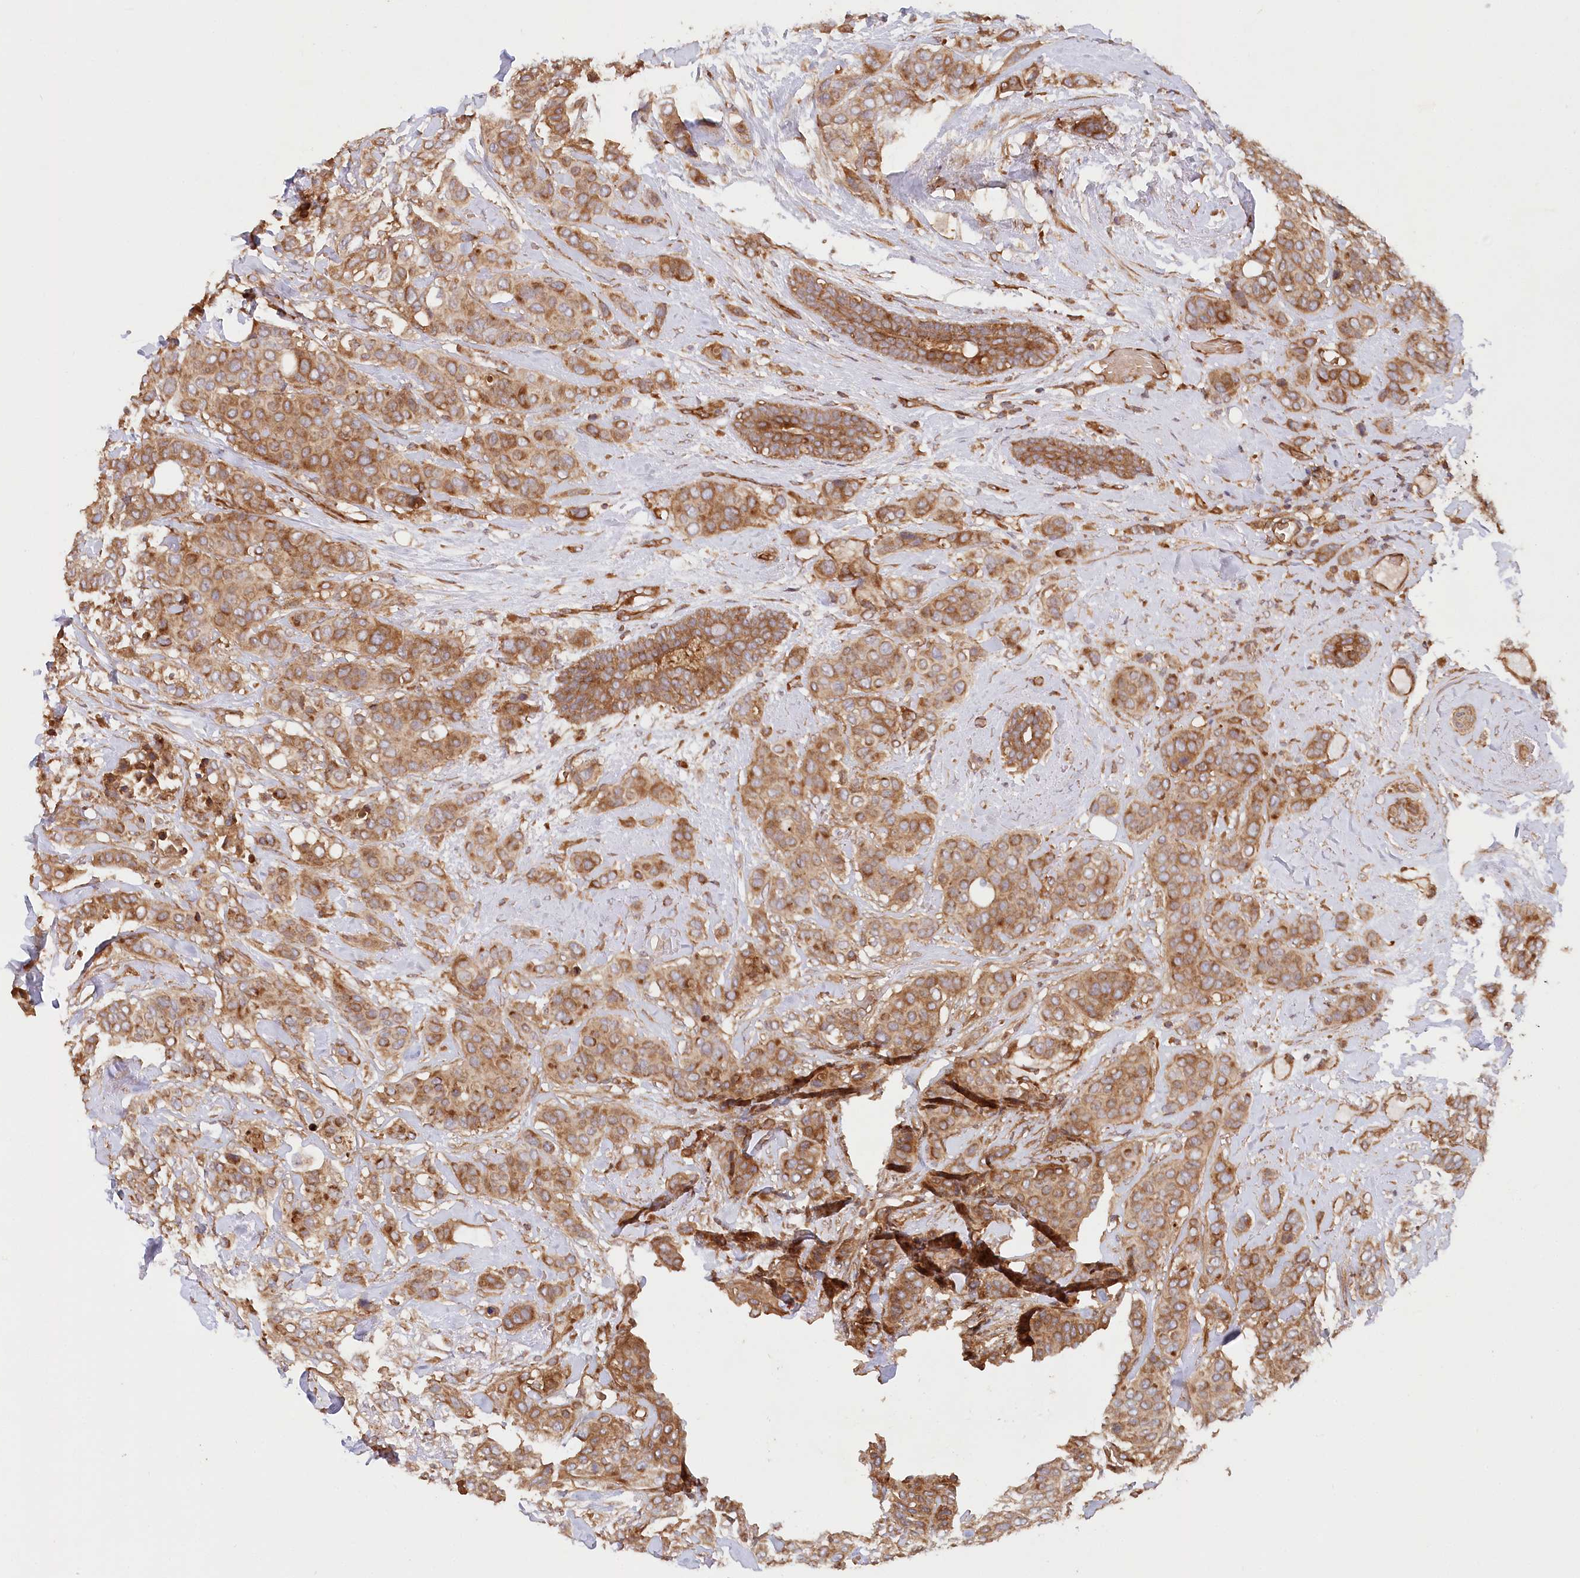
{"staining": {"intensity": "moderate", "quantity": ">75%", "location": "cytoplasmic/membranous"}, "tissue": "breast cancer", "cell_type": "Tumor cells", "image_type": "cancer", "snomed": [{"axis": "morphology", "description": "Lobular carcinoma"}, {"axis": "topography", "description": "Breast"}], "caption": "Human lobular carcinoma (breast) stained for a protein (brown) demonstrates moderate cytoplasmic/membranous positive staining in about >75% of tumor cells.", "gene": "PAIP2", "patient": {"sex": "female", "age": 51}}